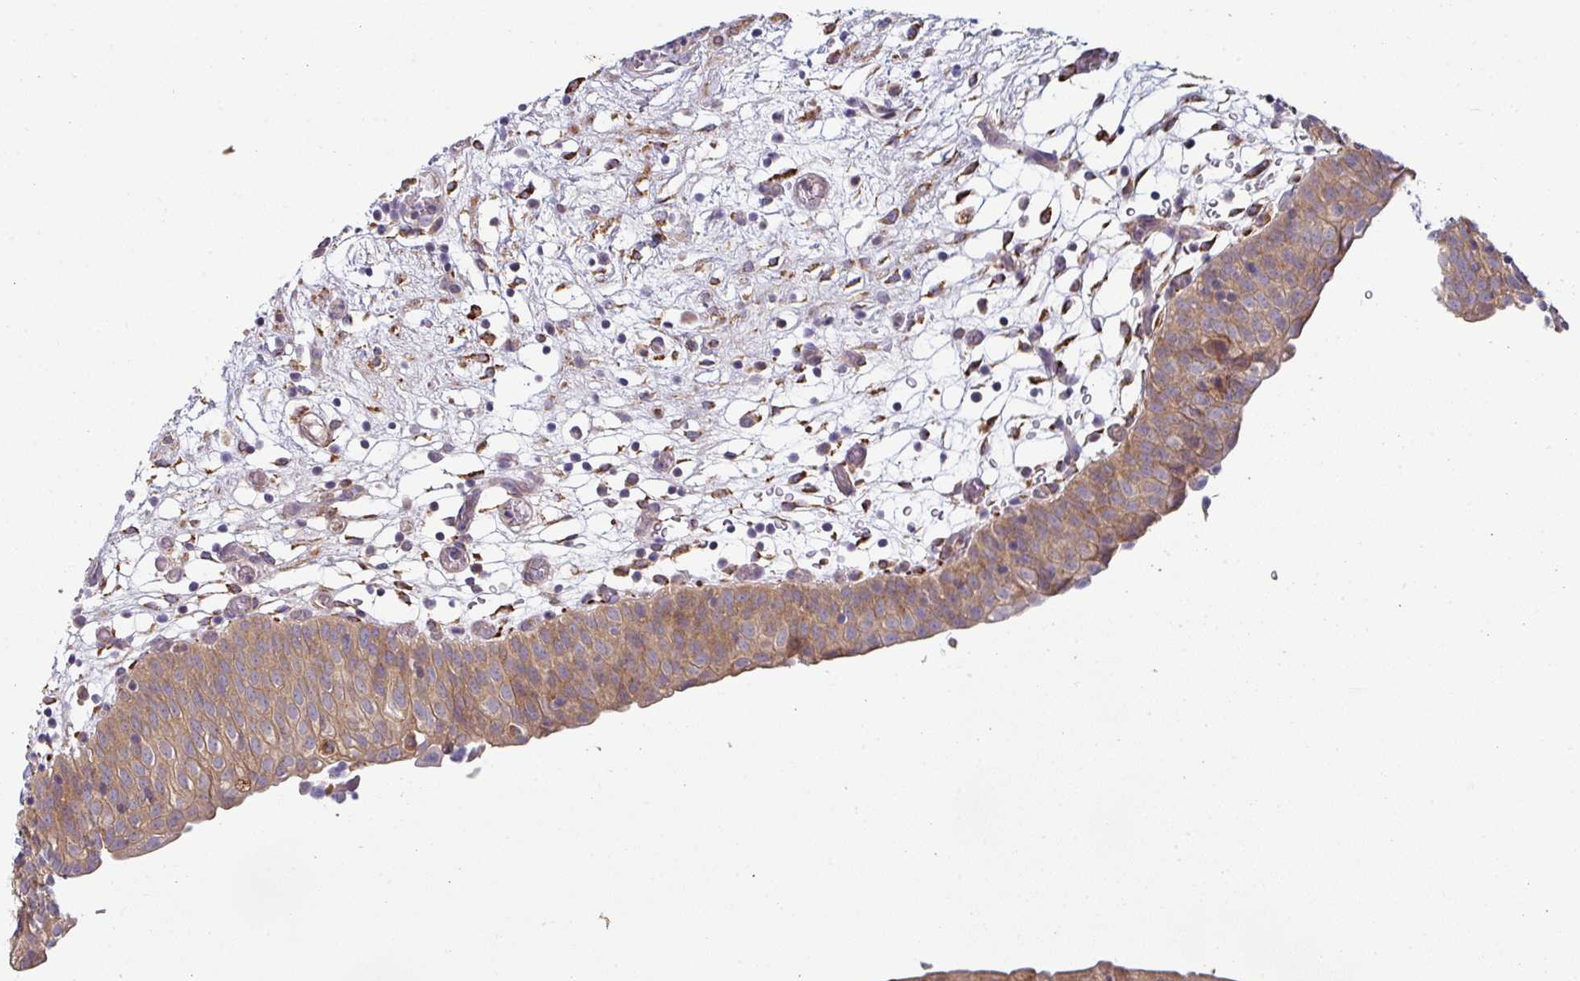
{"staining": {"intensity": "moderate", "quantity": ">75%", "location": "cytoplasmic/membranous"}, "tissue": "urinary bladder", "cell_type": "Urothelial cells", "image_type": "normal", "snomed": [{"axis": "morphology", "description": "Normal tissue, NOS"}, {"axis": "topography", "description": "Urinary bladder"}], "caption": "Immunohistochemical staining of benign human urinary bladder reveals moderate cytoplasmic/membranous protein positivity in approximately >75% of urothelial cells.", "gene": "ZNF268", "patient": {"sex": "male", "age": 55}}